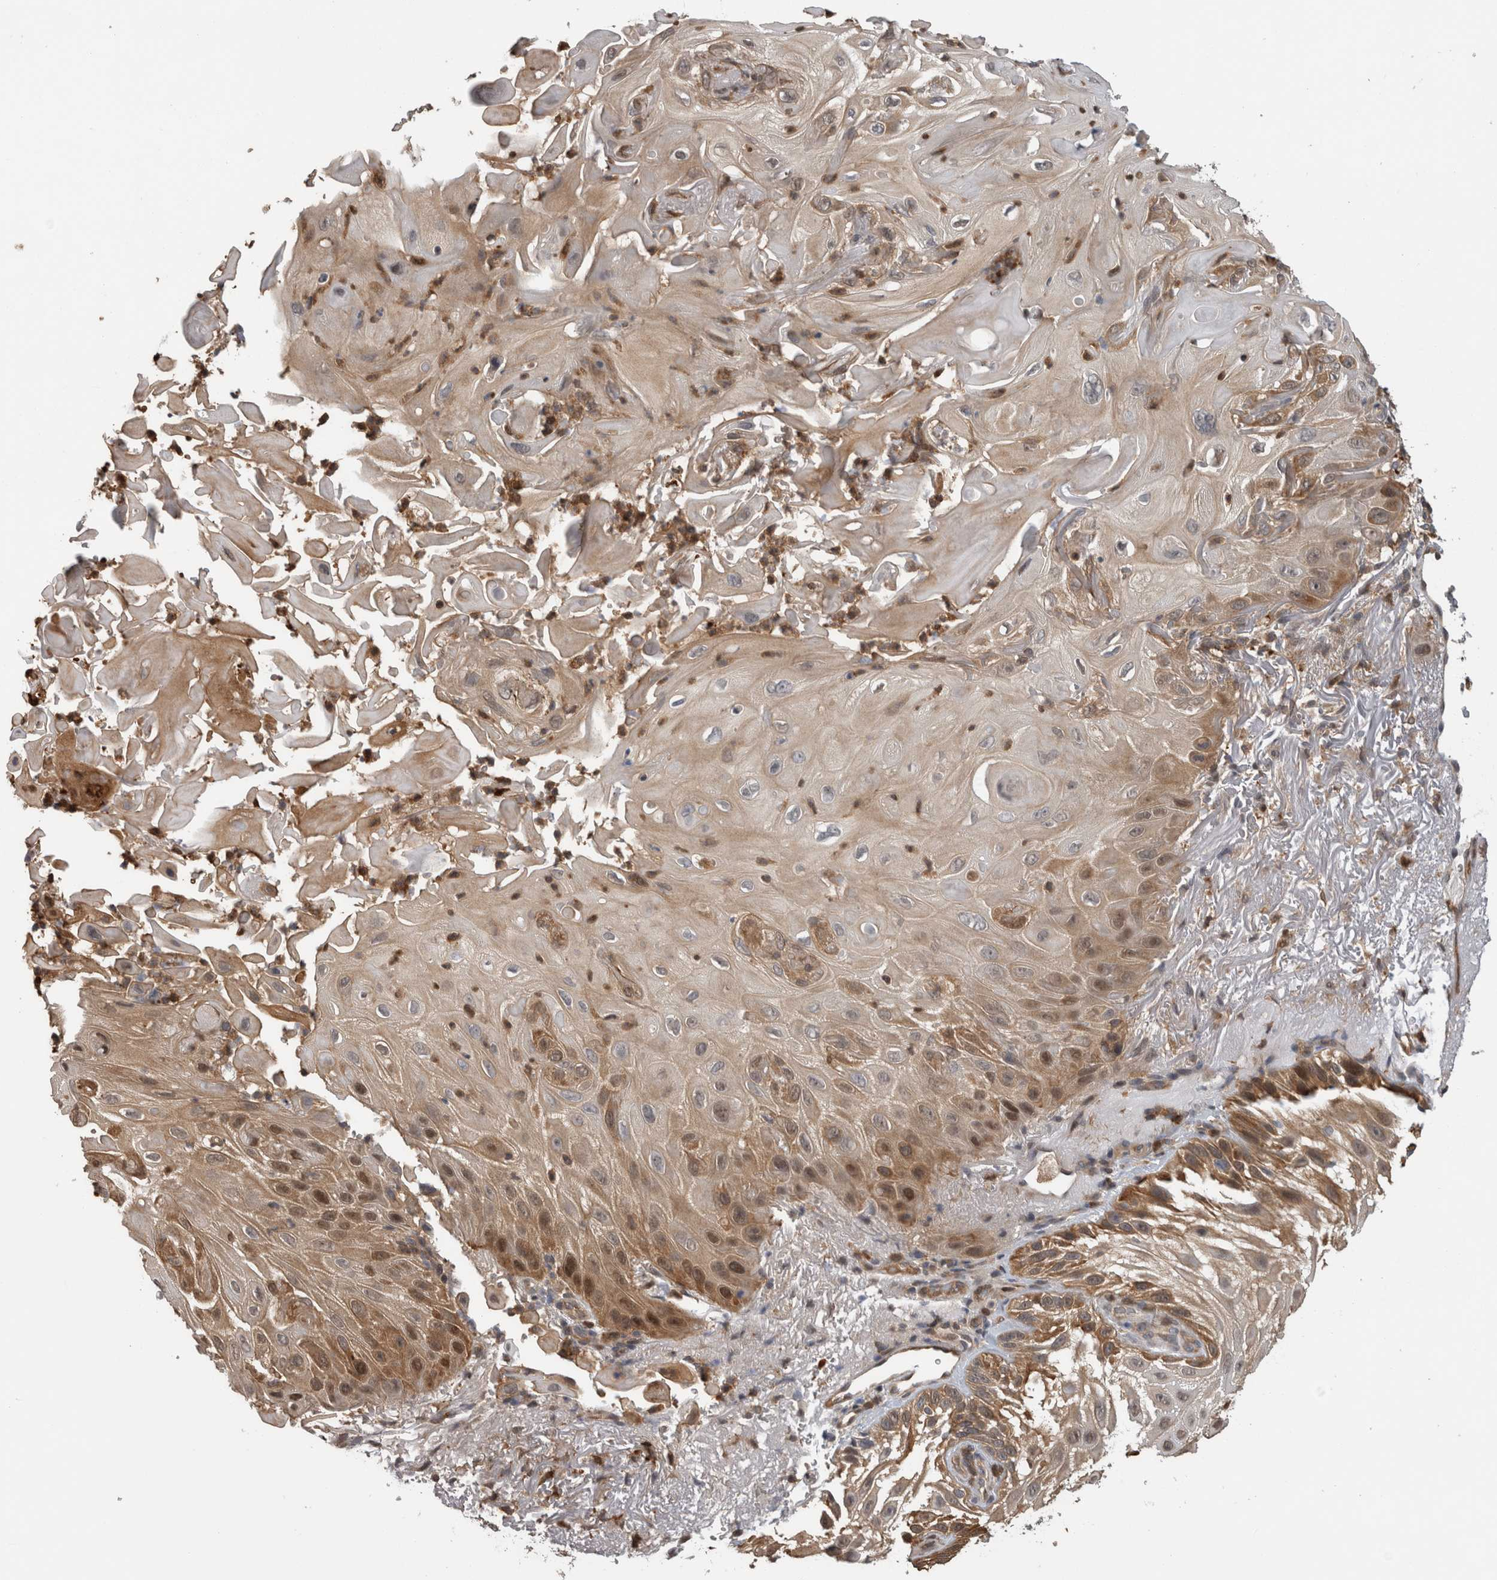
{"staining": {"intensity": "moderate", "quantity": "25%-75%", "location": "cytoplasmic/membranous"}, "tissue": "skin cancer", "cell_type": "Tumor cells", "image_type": "cancer", "snomed": [{"axis": "morphology", "description": "Squamous cell carcinoma, NOS"}, {"axis": "topography", "description": "Skin"}], "caption": "The micrograph exhibits staining of squamous cell carcinoma (skin), revealing moderate cytoplasmic/membranous protein expression (brown color) within tumor cells.", "gene": "USH1G", "patient": {"sex": "female", "age": 77}}